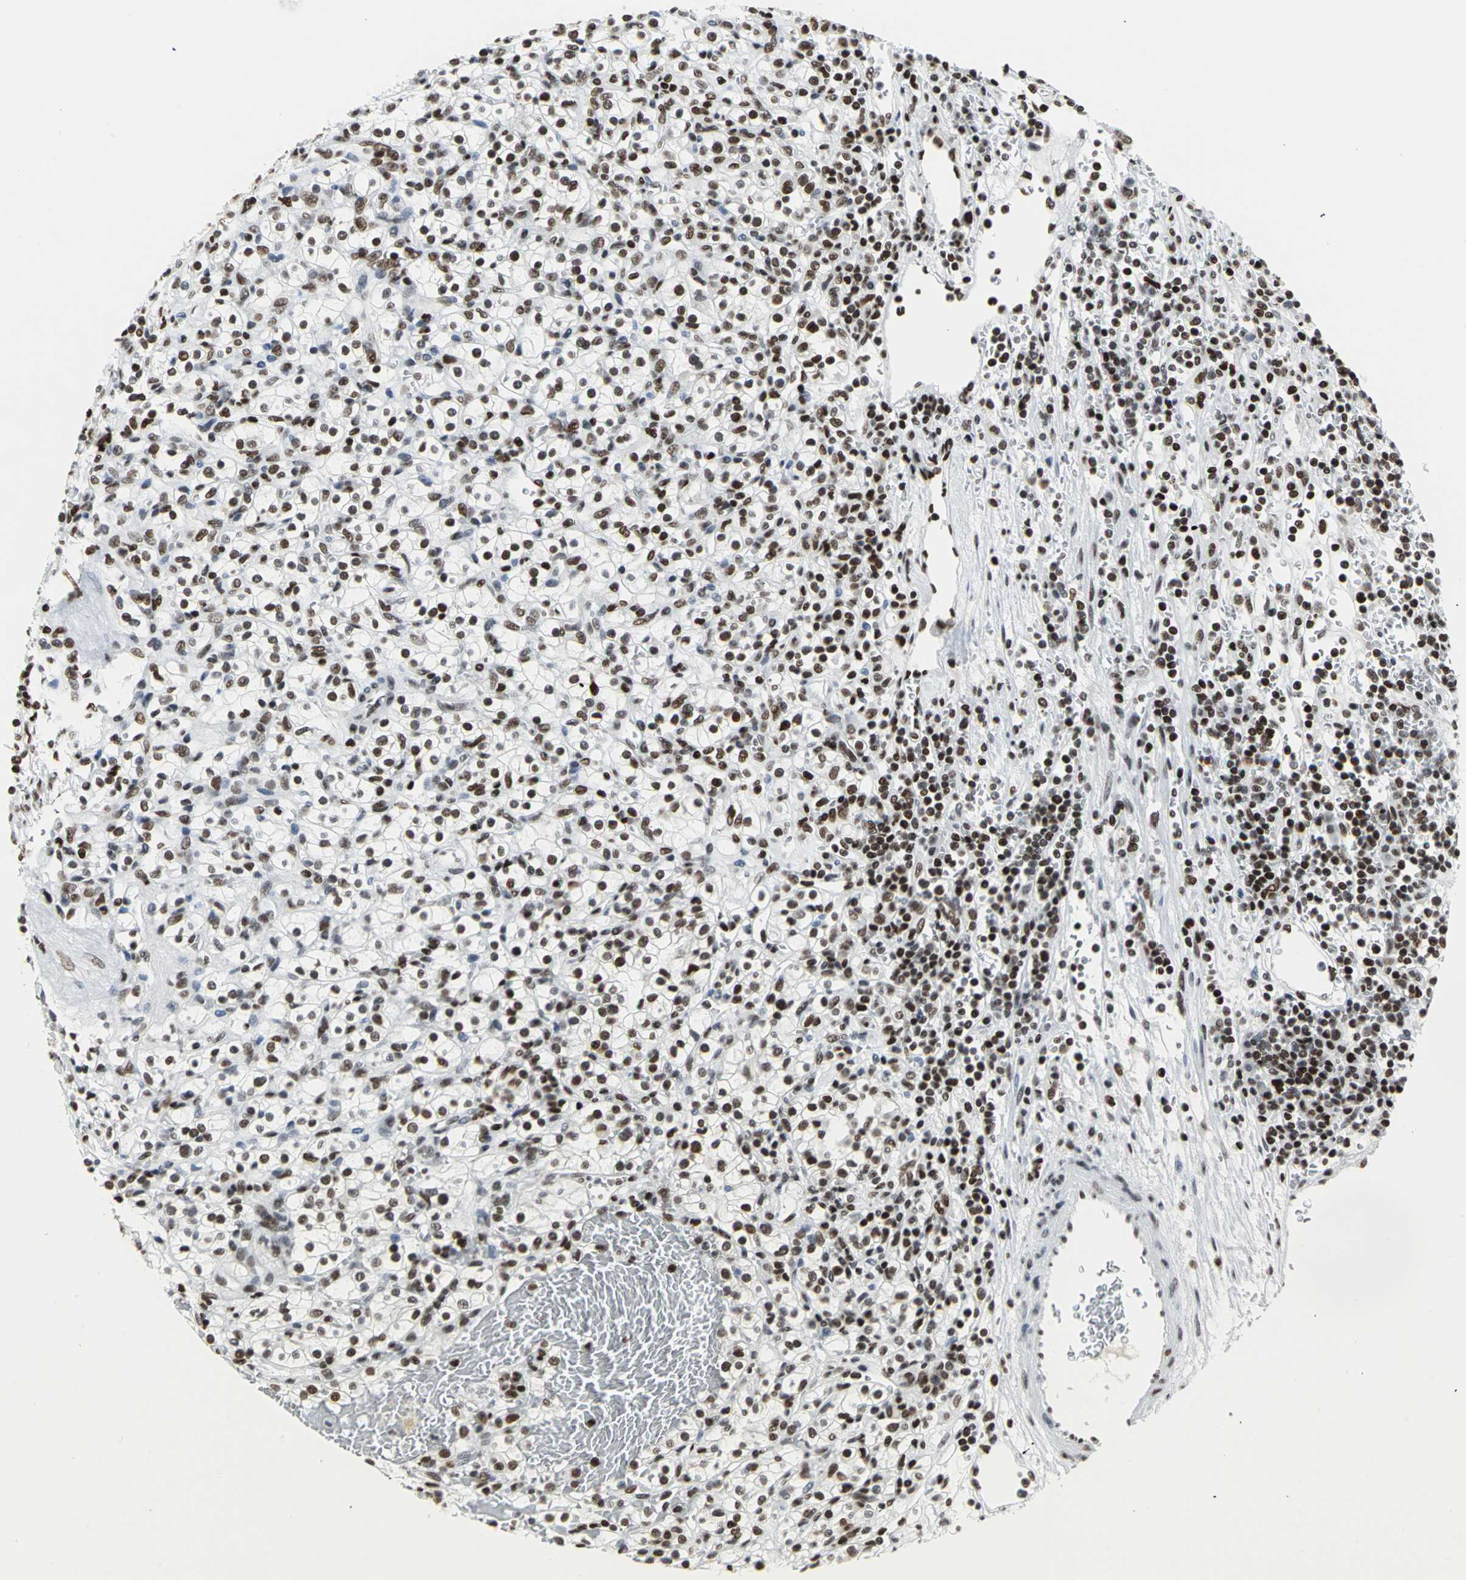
{"staining": {"intensity": "strong", "quantity": ">75%", "location": "nuclear"}, "tissue": "renal cancer", "cell_type": "Tumor cells", "image_type": "cancer", "snomed": [{"axis": "morphology", "description": "Normal tissue, NOS"}, {"axis": "morphology", "description": "Adenocarcinoma, NOS"}, {"axis": "topography", "description": "Kidney"}], "caption": "The histopathology image shows immunohistochemical staining of renal cancer (adenocarcinoma). There is strong nuclear expression is seen in about >75% of tumor cells. The staining is performed using DAB (3,3'-diaminobenzidine) brown chromogen to label protein expression. The nuclei are counter-stained blue using hematoxylin.", "gene": "HNRNPD", "patient": {"sex": "female", "age": 55}}